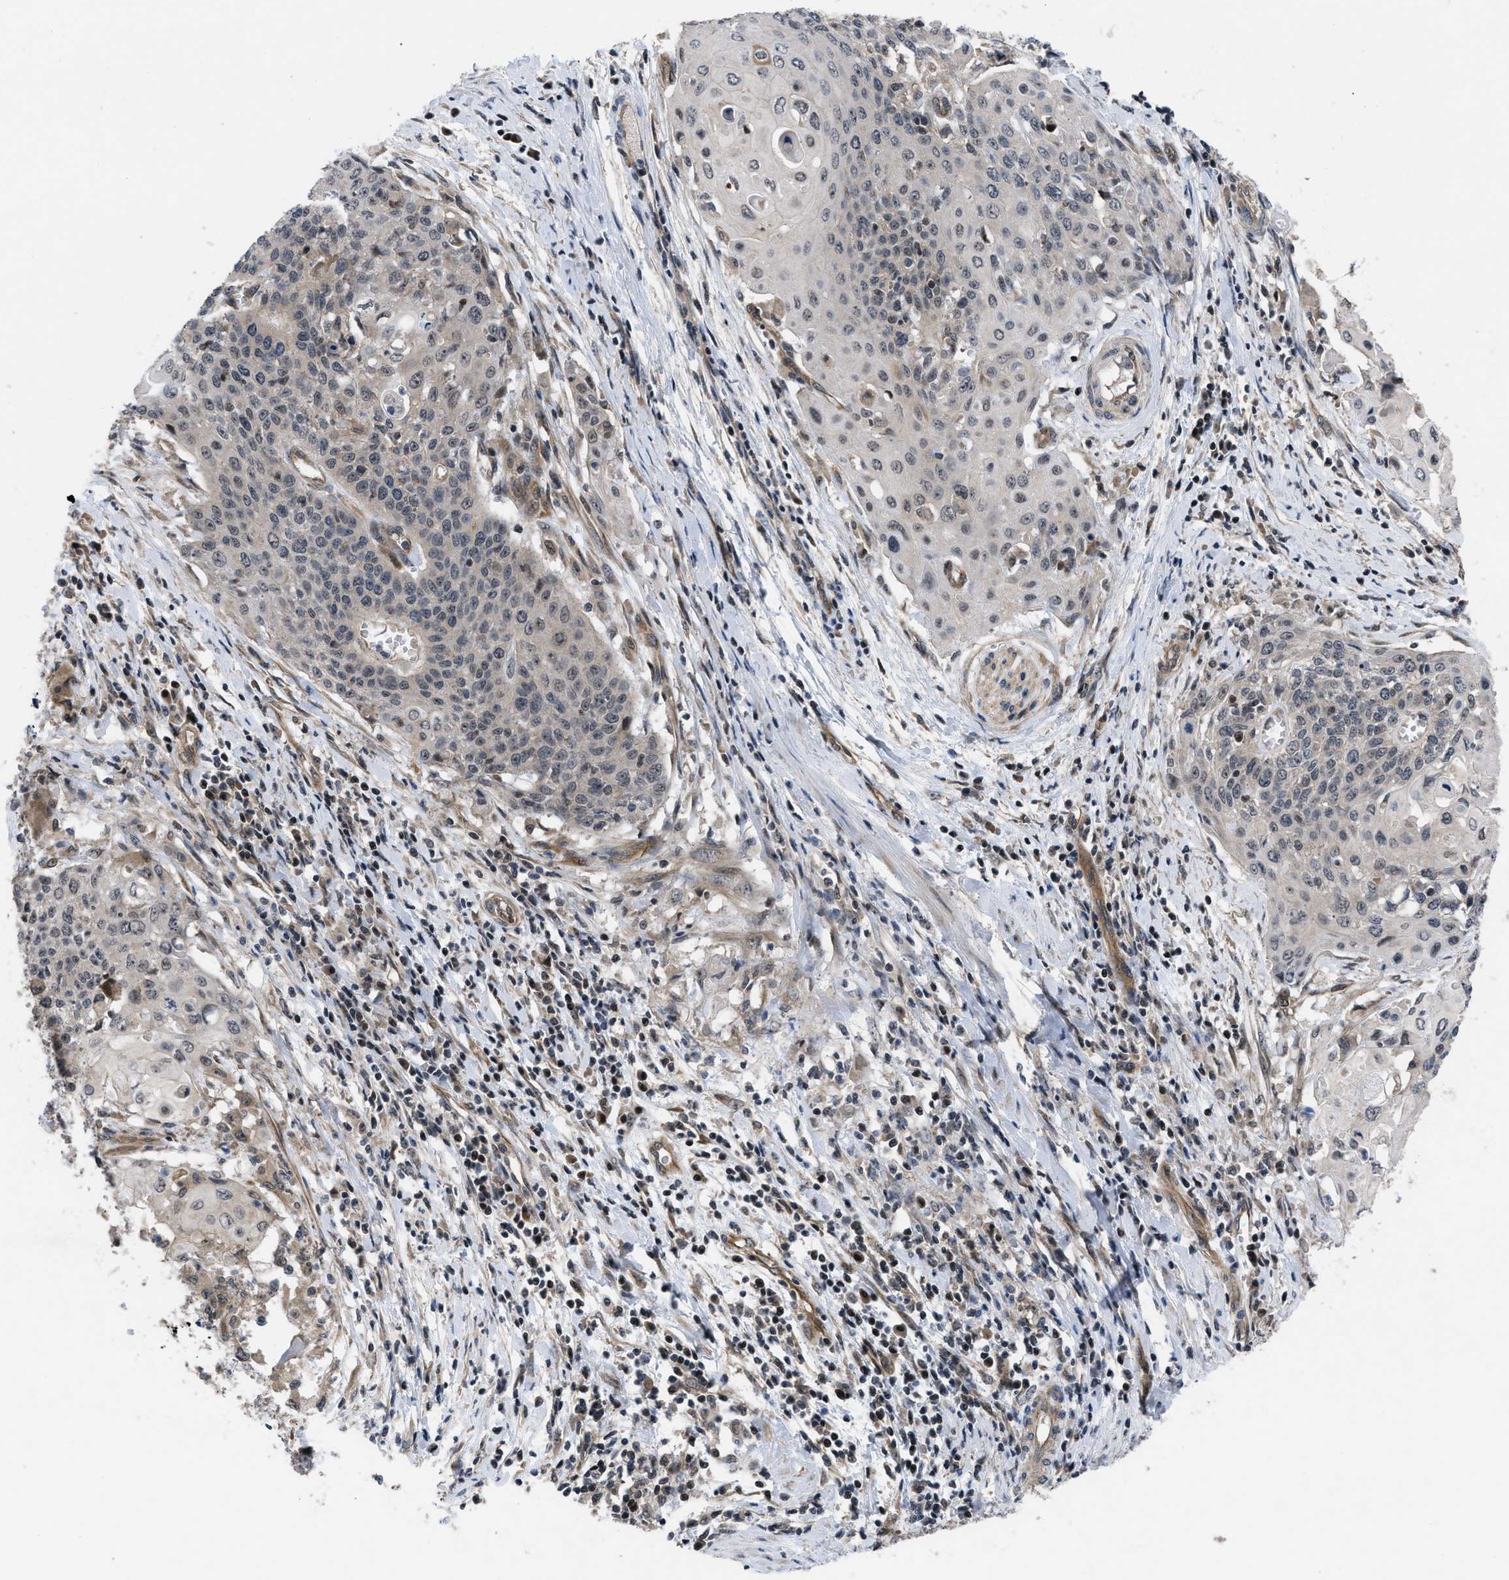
{"staining": {"intensity": "weak", "quantity": "25%-75%", "location": "cytoplasmic/membranous"}, "tissue": "cervical cancer", "cell_type": "Tumor cells", "image_type": "cancer", "snomed": [{"axis": "morphology", "description": "Squamous cell carcinoma, NOS"}, {"axis": "topography", "description": "Cervix"}], "caption": "There is low levels of weak cytoplasmic/membranous staining in tumor cells of cervical squamous cell carcinoma, as demonstrated by immunohistochemical staining (brown color).", "gene": "DNAJC14", "patient": {"sex": "female", "age": 39}}